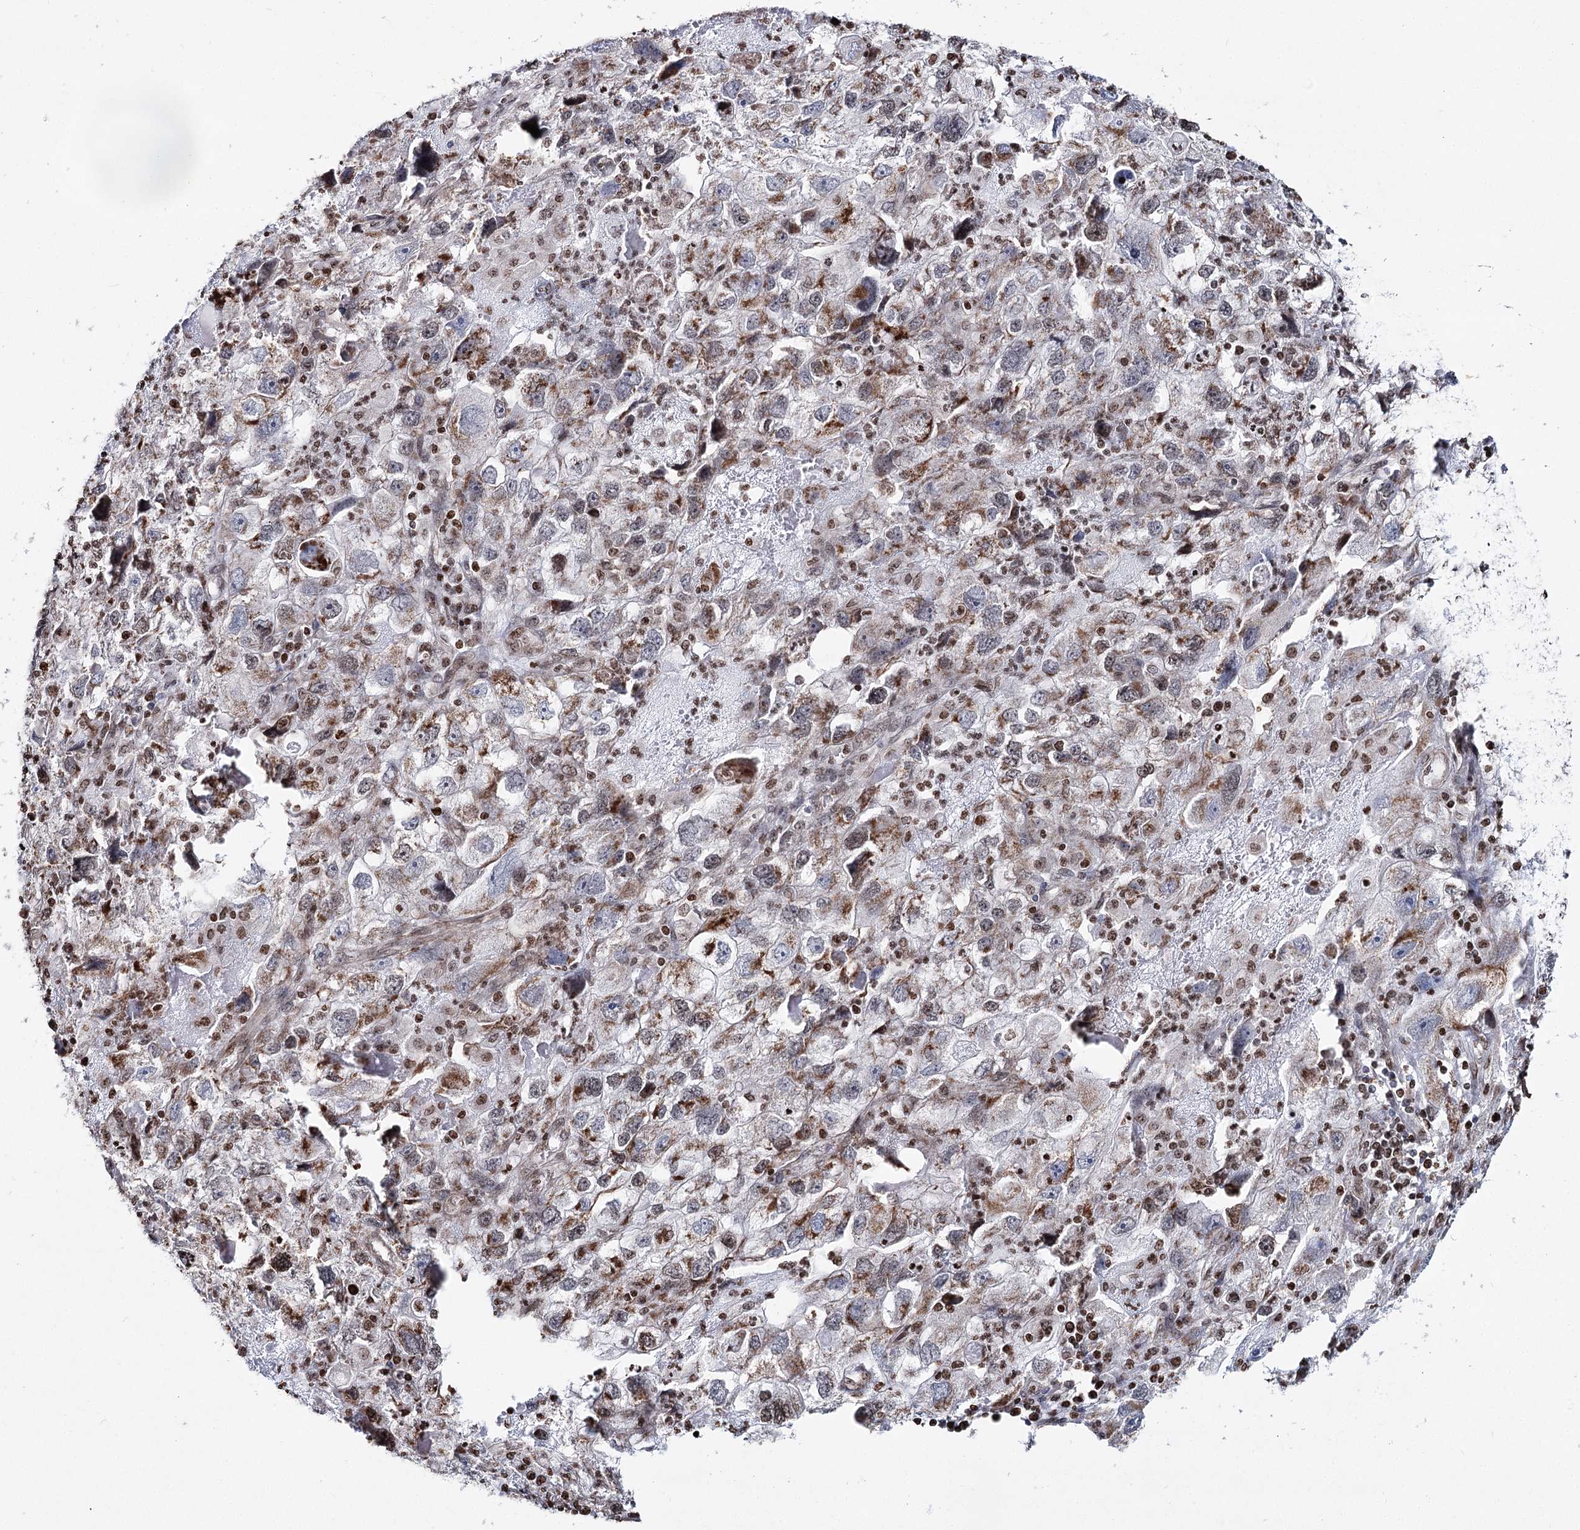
{"staining": {"intensity": "moderate", "quantity": "25%-75%", "location": "cytoplasmic/membranous,nuclear"}, "tissue": "endometrial cancer", "cell_type": "Tumor cells", "image_type": "cancer", "snomed": [{"axis": "morphology", "description": "Adenocarcinoma, NOS"}, {"axis": "topography", "description": "Endometrium"}], "caption": "Protein staining demonstrates moderate cytoplasmic/membranous and nuclear staining in approximately 25%-75% of tumor cells in endometrial cancer.", "gene": "PDHX", "patient": {"sex": "female", "age": 49}}